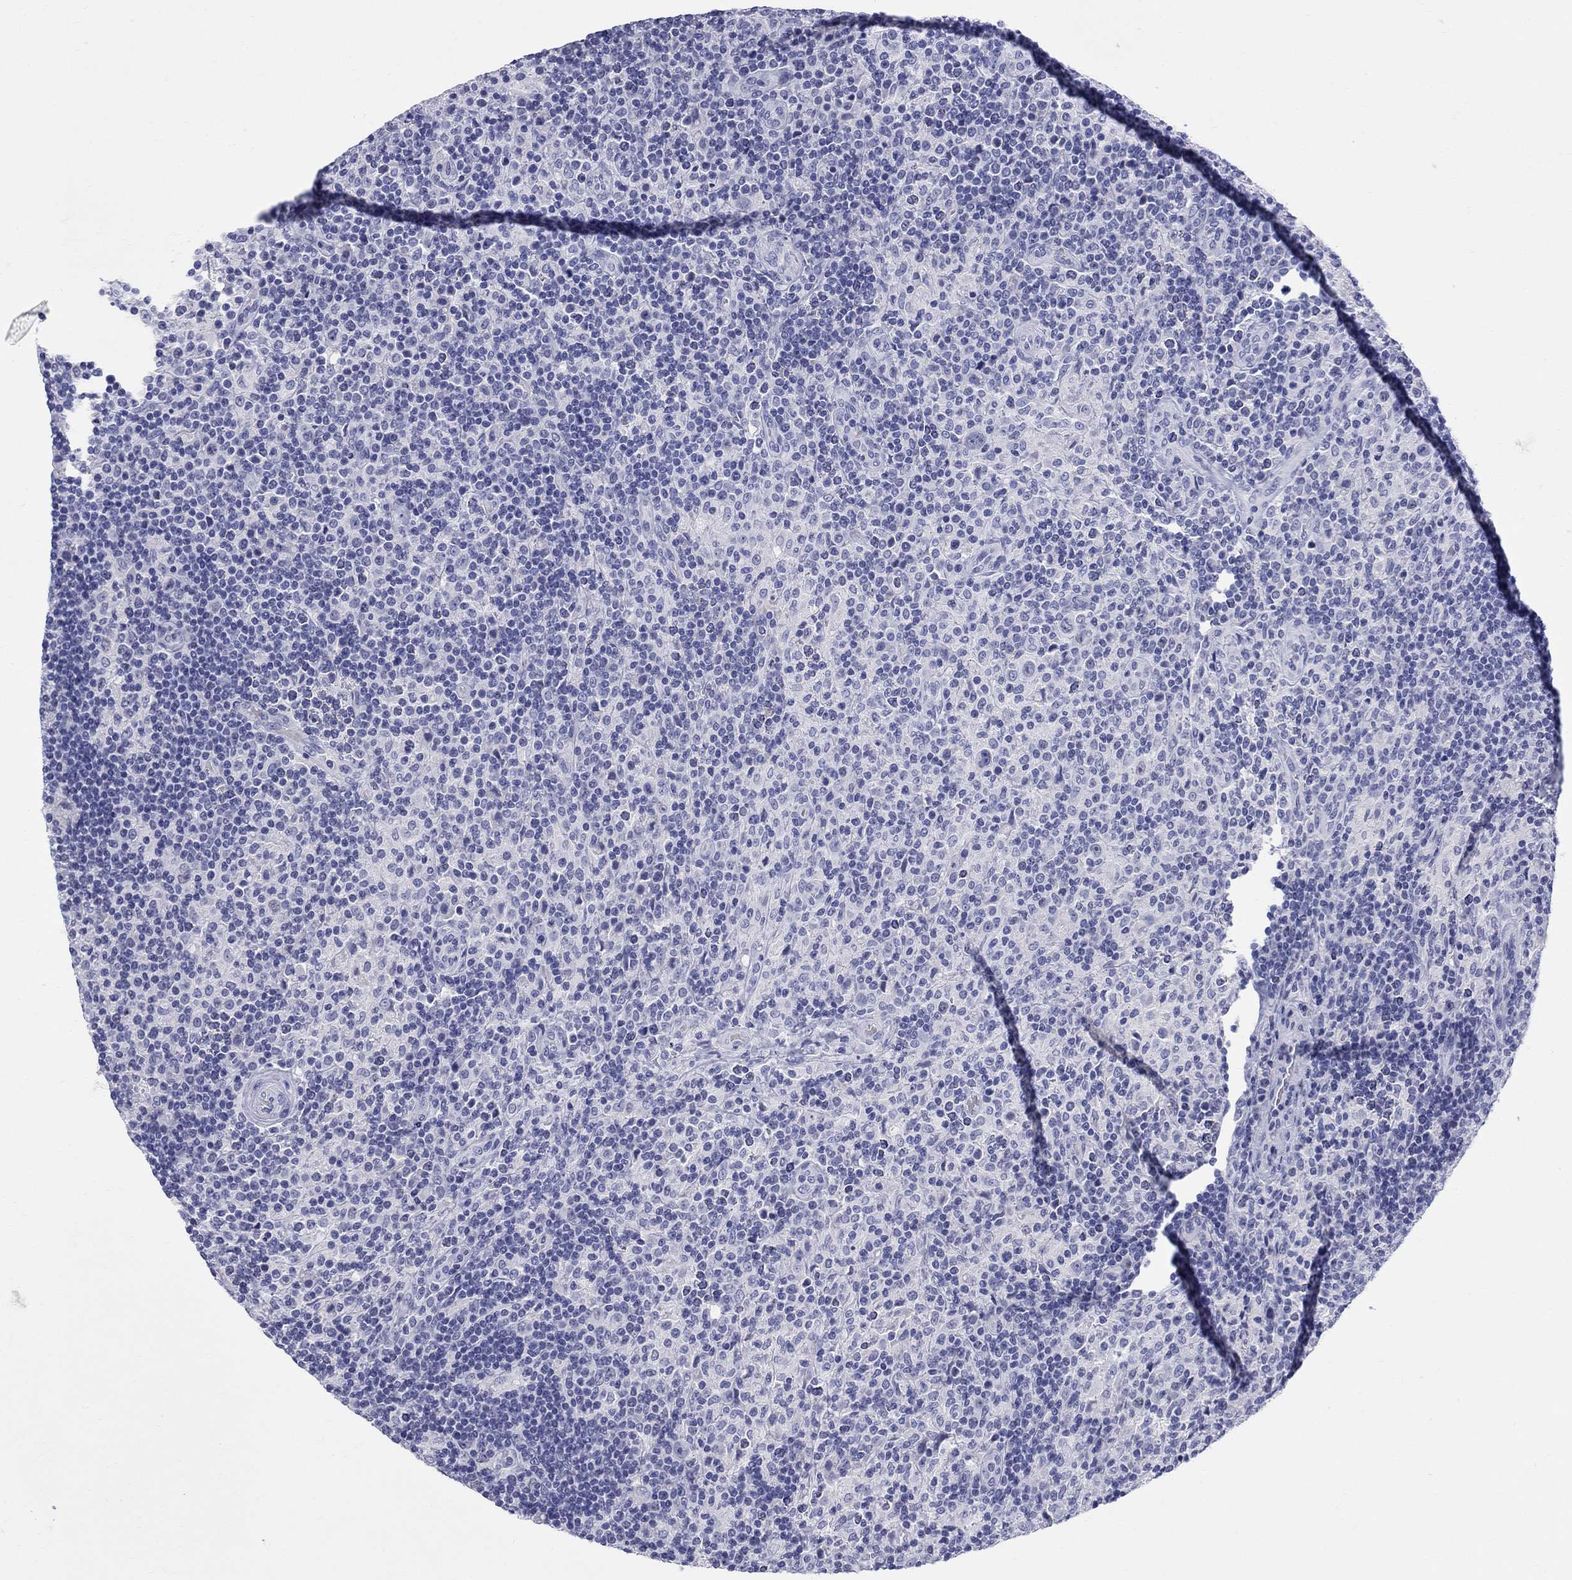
{"staining": {"intensity": "negative", "quantity": "none", "location": "none"}, "tissue": "lymphoma", "cell_type": "Tumor cells", "image_type": "cancer", "snomed": [{"axis": "morphology", "description": "Hodgkin's disease, NOS"}, {"axis": "topography", "description": "Lymph node"}], "caption": "Tumor cells show no significant staining in Hodgkin's disease.", "gene": "LAMP5", "patient": {"sex": "male", "age": 70}}